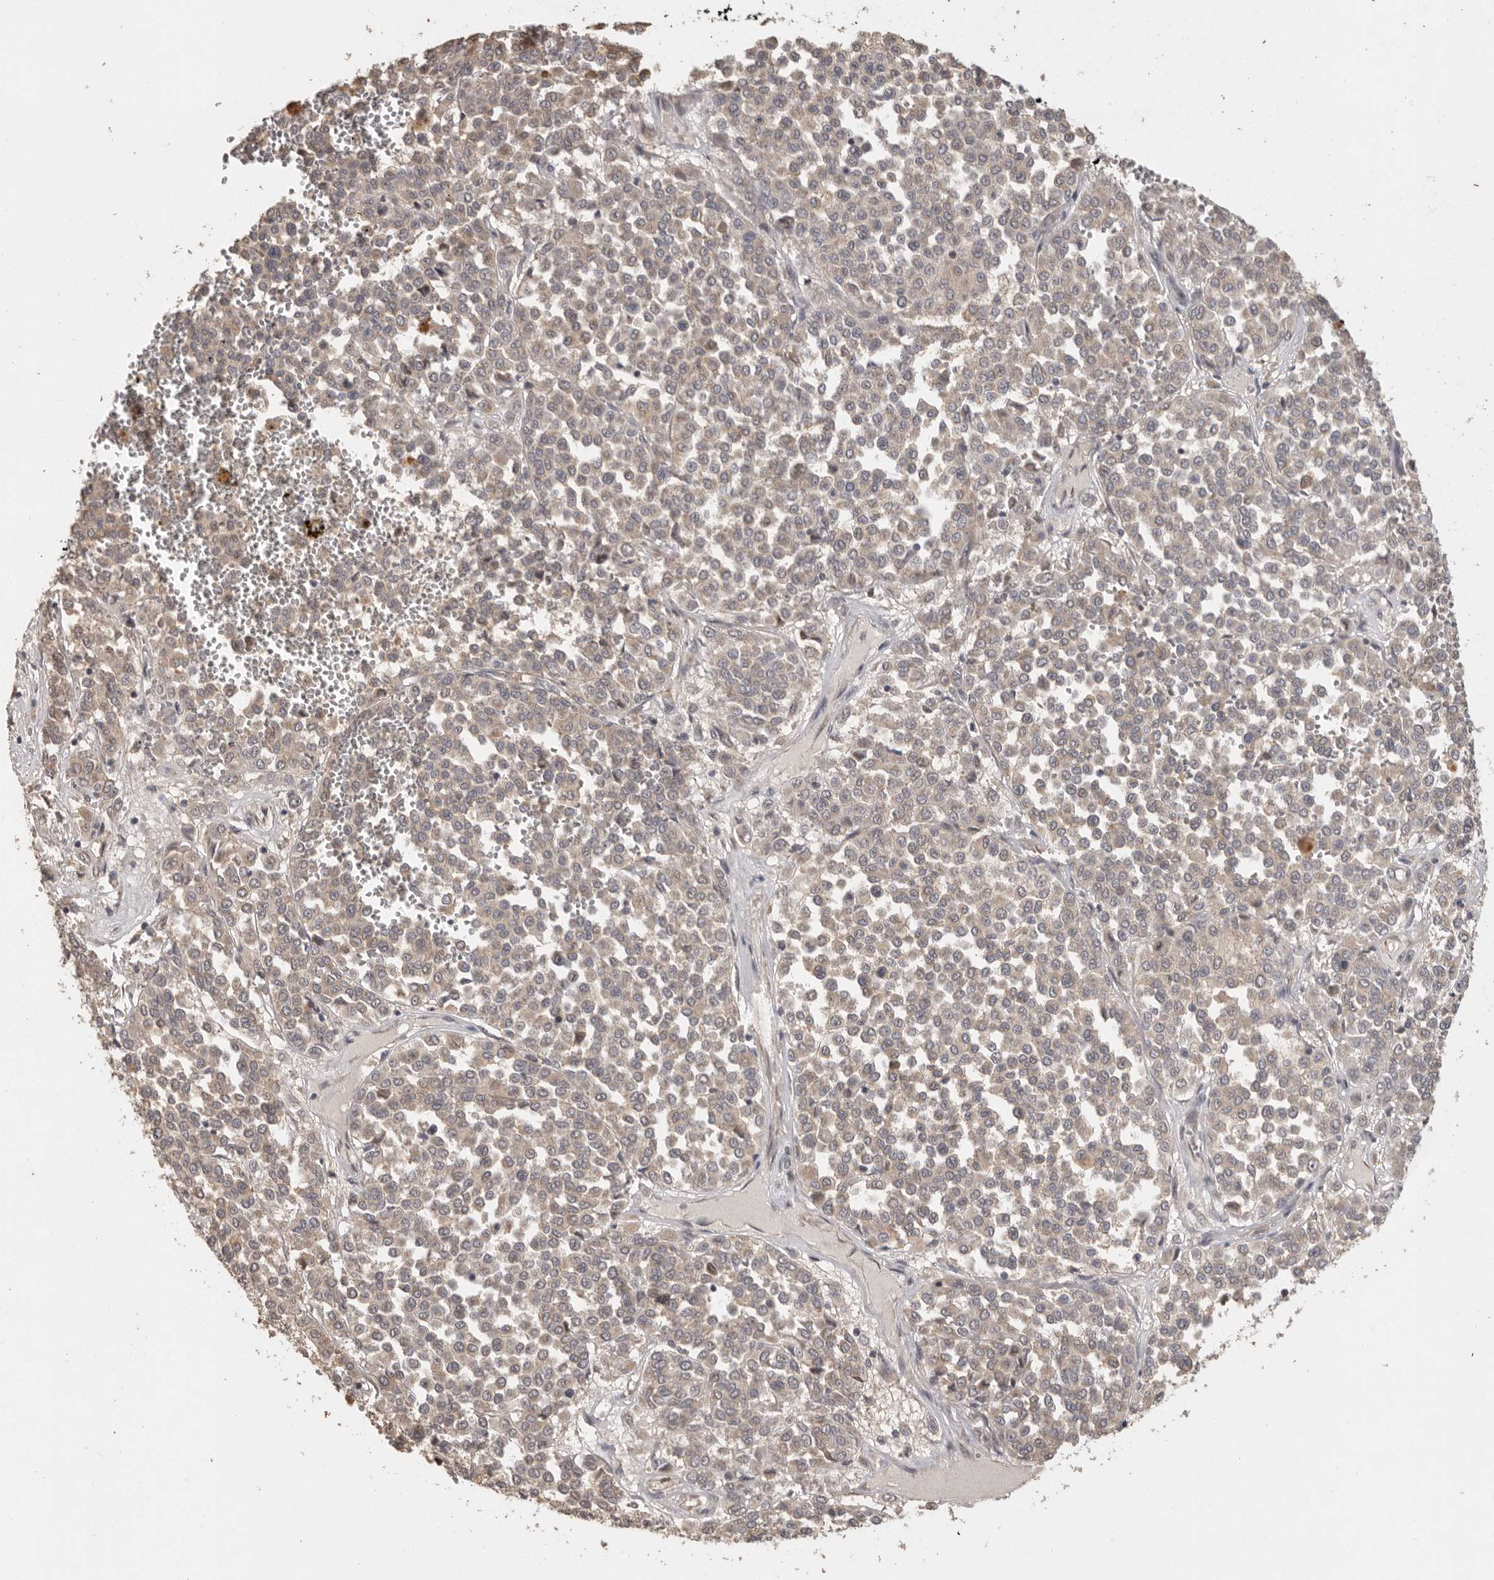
{"staining": {"intensity": "weak", "quantity": "<25%", "location": "cytoplasmic/membranous"}, "tissue": "melanoma", "cell_type": "Tumor cells", "image_type": "cancer", "snomed": [{"axis": "morphology", "description": "Malignant melanoma, Metastatic site"}, {"axis": "topography", "description": "Pancreas"}], "caption": "Malignant melanoma (metastatic site) was stained to show a protein in brown. There is no significant positivity in tumor cells.", "gene": "BAIAP2", "patient": {"sex": "female", "age": 30}}